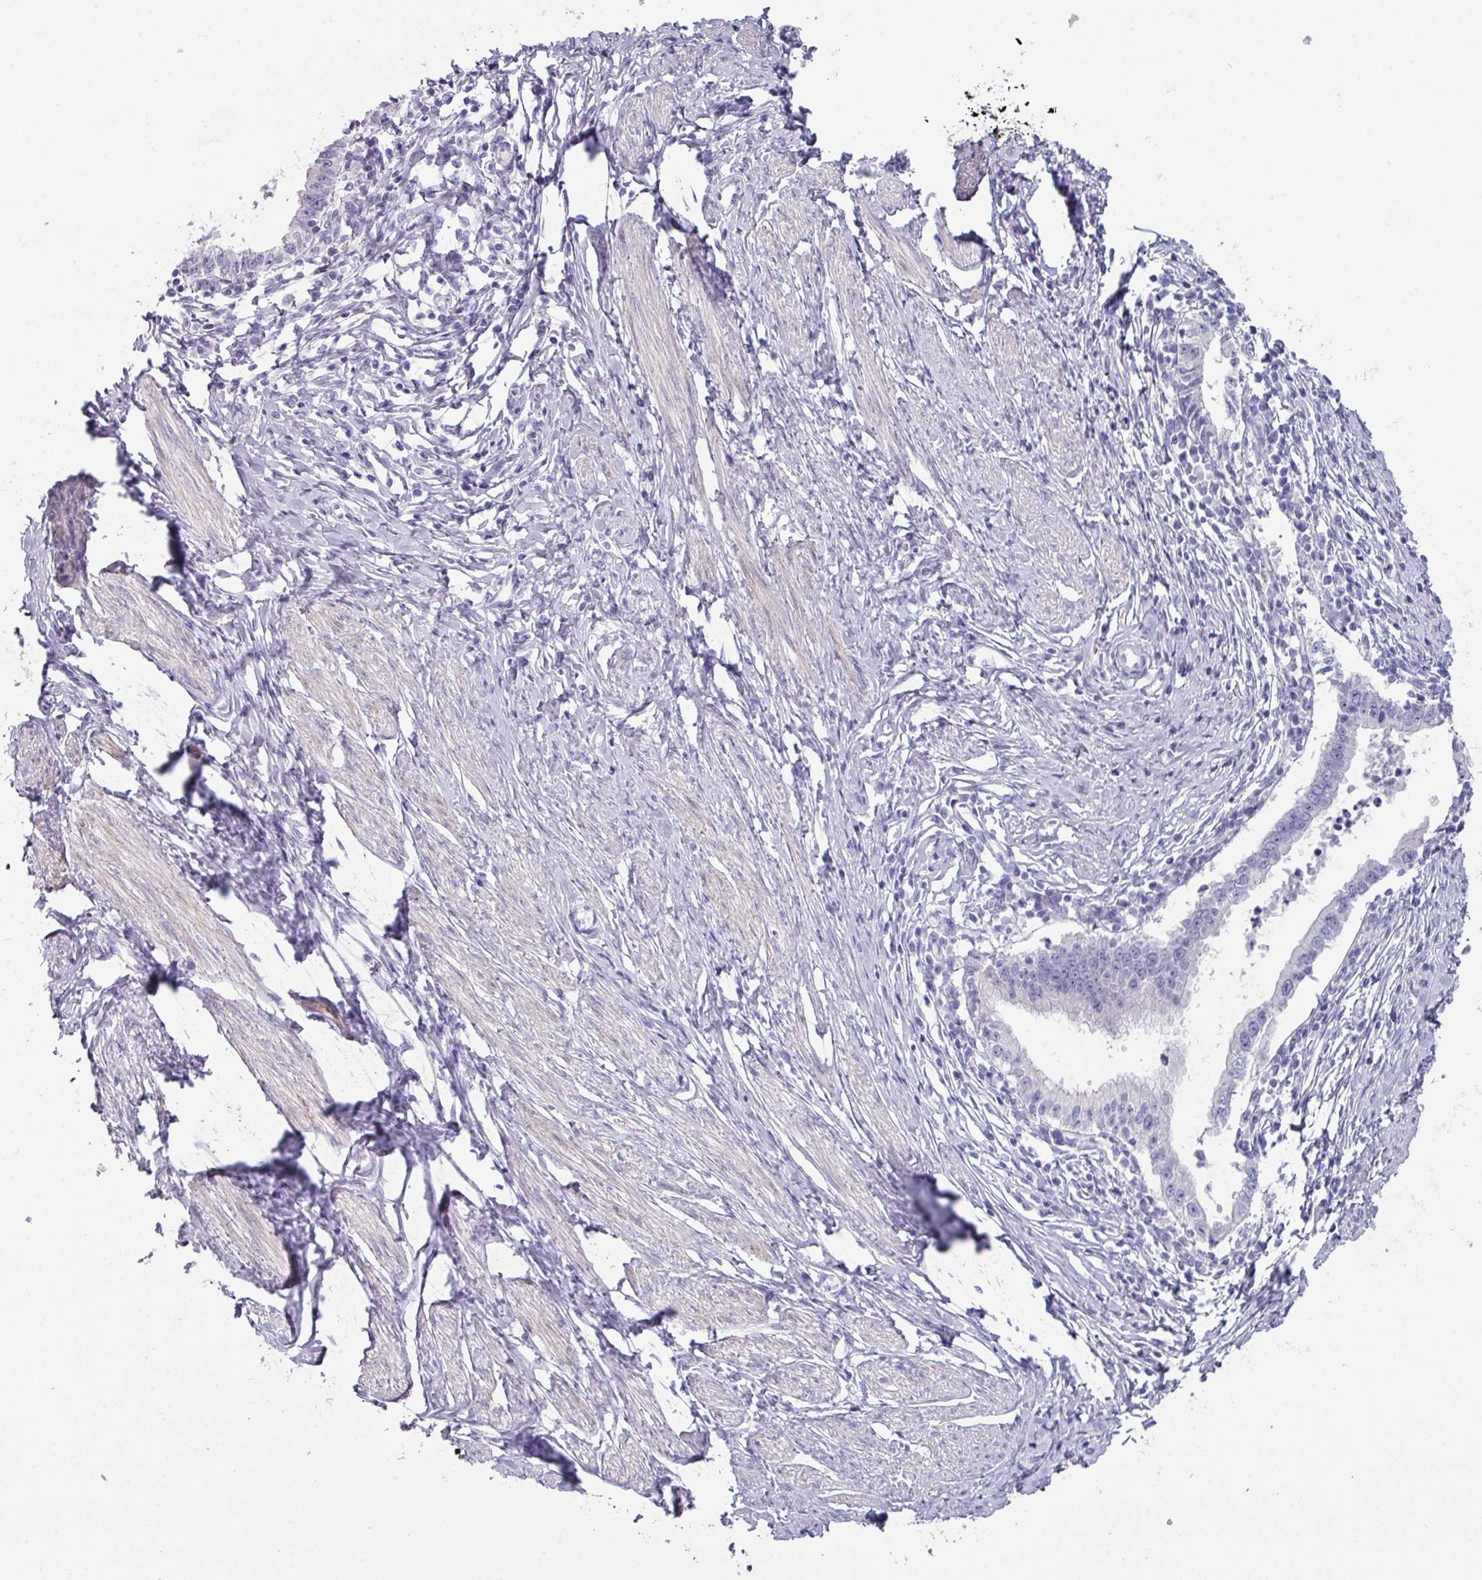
{"staining": {"intensity": "negative", "quantity": "none", "location": "none"}, "tissue": "cervical cancer", "cell_type": "Tumor cells", "image_type": "cancer", "snomed": [{"axis": "morphology", "description": "Adenocarcinoma, NOS"}, {"axis": "topography", "description": "Cervix"}], "caption": "Cervical cancer was stained to show a protein in brown. There is no significant expression in tumor cells.", "gene": "PEX10", "patient": {"sex": "female", "age": 36}}